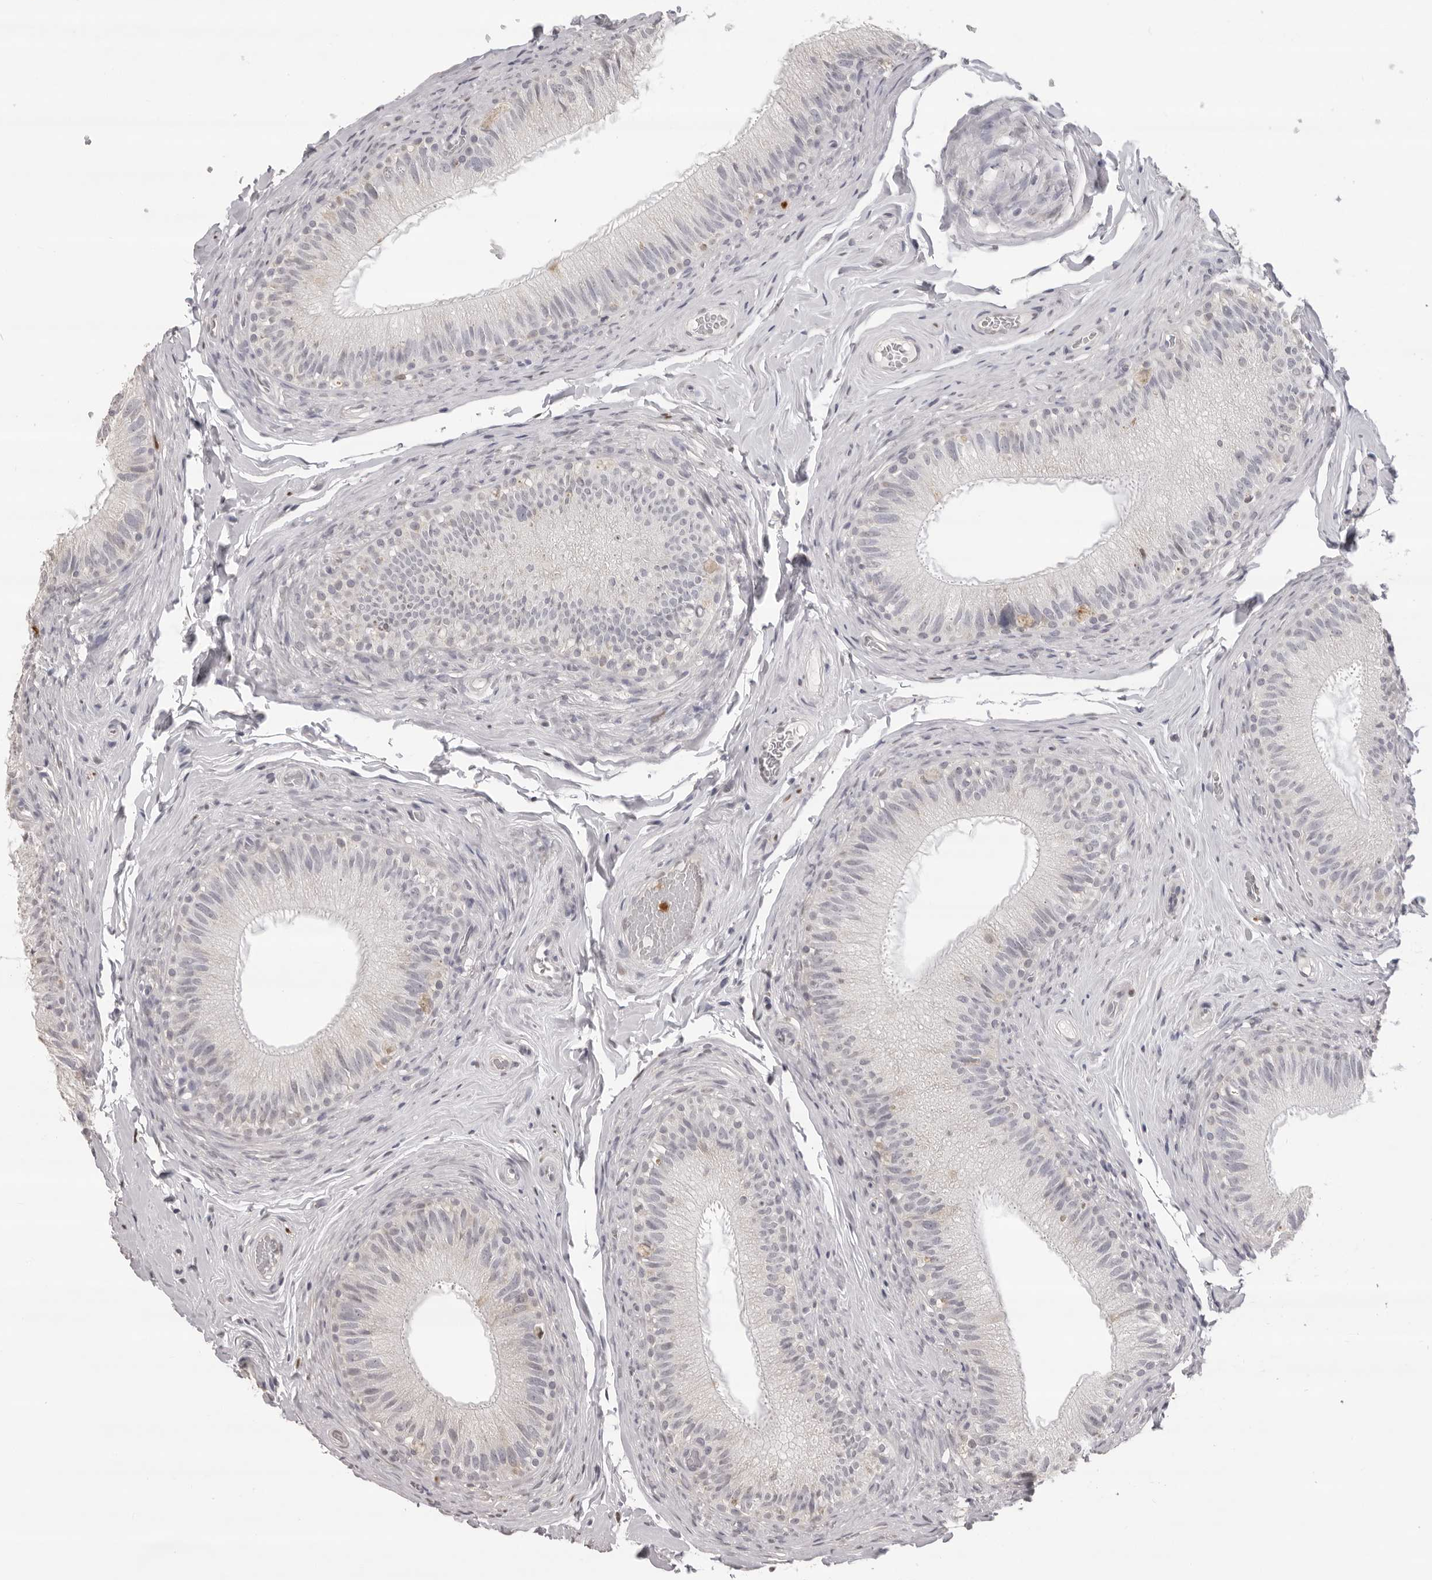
{"staining": {"intensity": "negative", "quantity": "none", "location": "none"}, "tissue": "epididymis", "cell_type": "Glandular cells", "image_type": "normal", "snomed": [{"axis": "morphology", "description": "Normal tissue, NOS"}, {"axis": "topography", "description": "Epididymis"}], "caption": "Immunohistochemistry (IHC) micrograph of benign epididymis: human epididymis stained with DAB displays no significant protein staining in glandular cells. (DAB (3,3'-diaminobenzidine) immunohistochemistry, high magnification).", "gene": "IL31", "patient": {"sex": "male", "age": 49}}